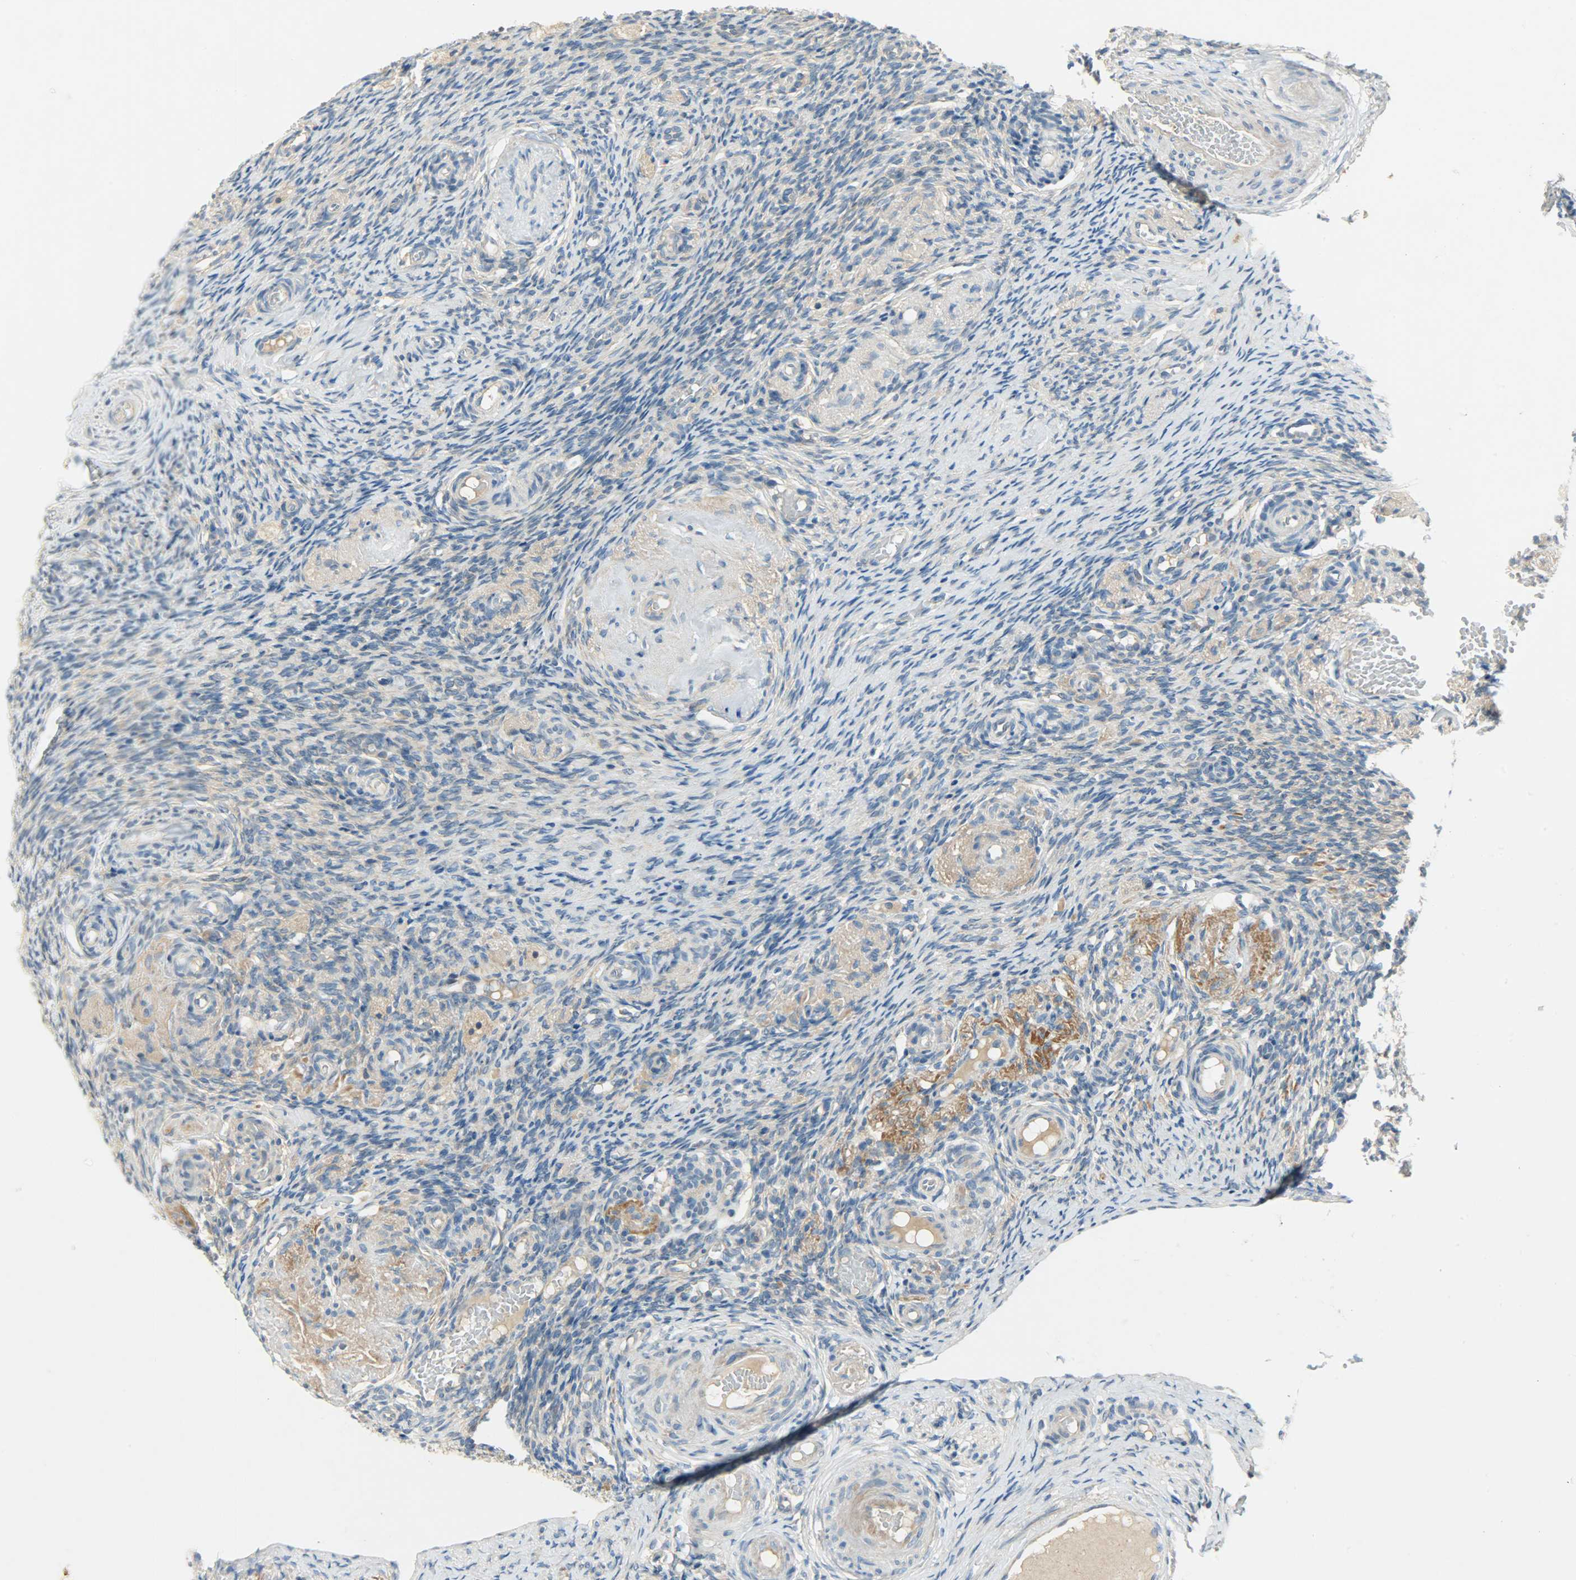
{"staining": {"intensity": "weak", "quantity": "25%-75%", "location": "cytoplasmic/membranous"}, "tissue": "ovary", "cell_type": "Ovarian stroma cells", "image_type": "normal", "snomed": [{"axis": "morphology", "description": "Normal tissue, NOS"}, {"axis": "topography", "description": "Ovary"}], "caption": "Immunohistochemical staining of normal ovary exhibits 25%-75% levels of weak cytoplasmic/membranous protein expression in about 25%-75% of ovarian stroma cells. (Brightfield microscopy of DAB IHC at high magnification).", "gene": "DSG2", "patient": {"sex": "female", "age": 60}}